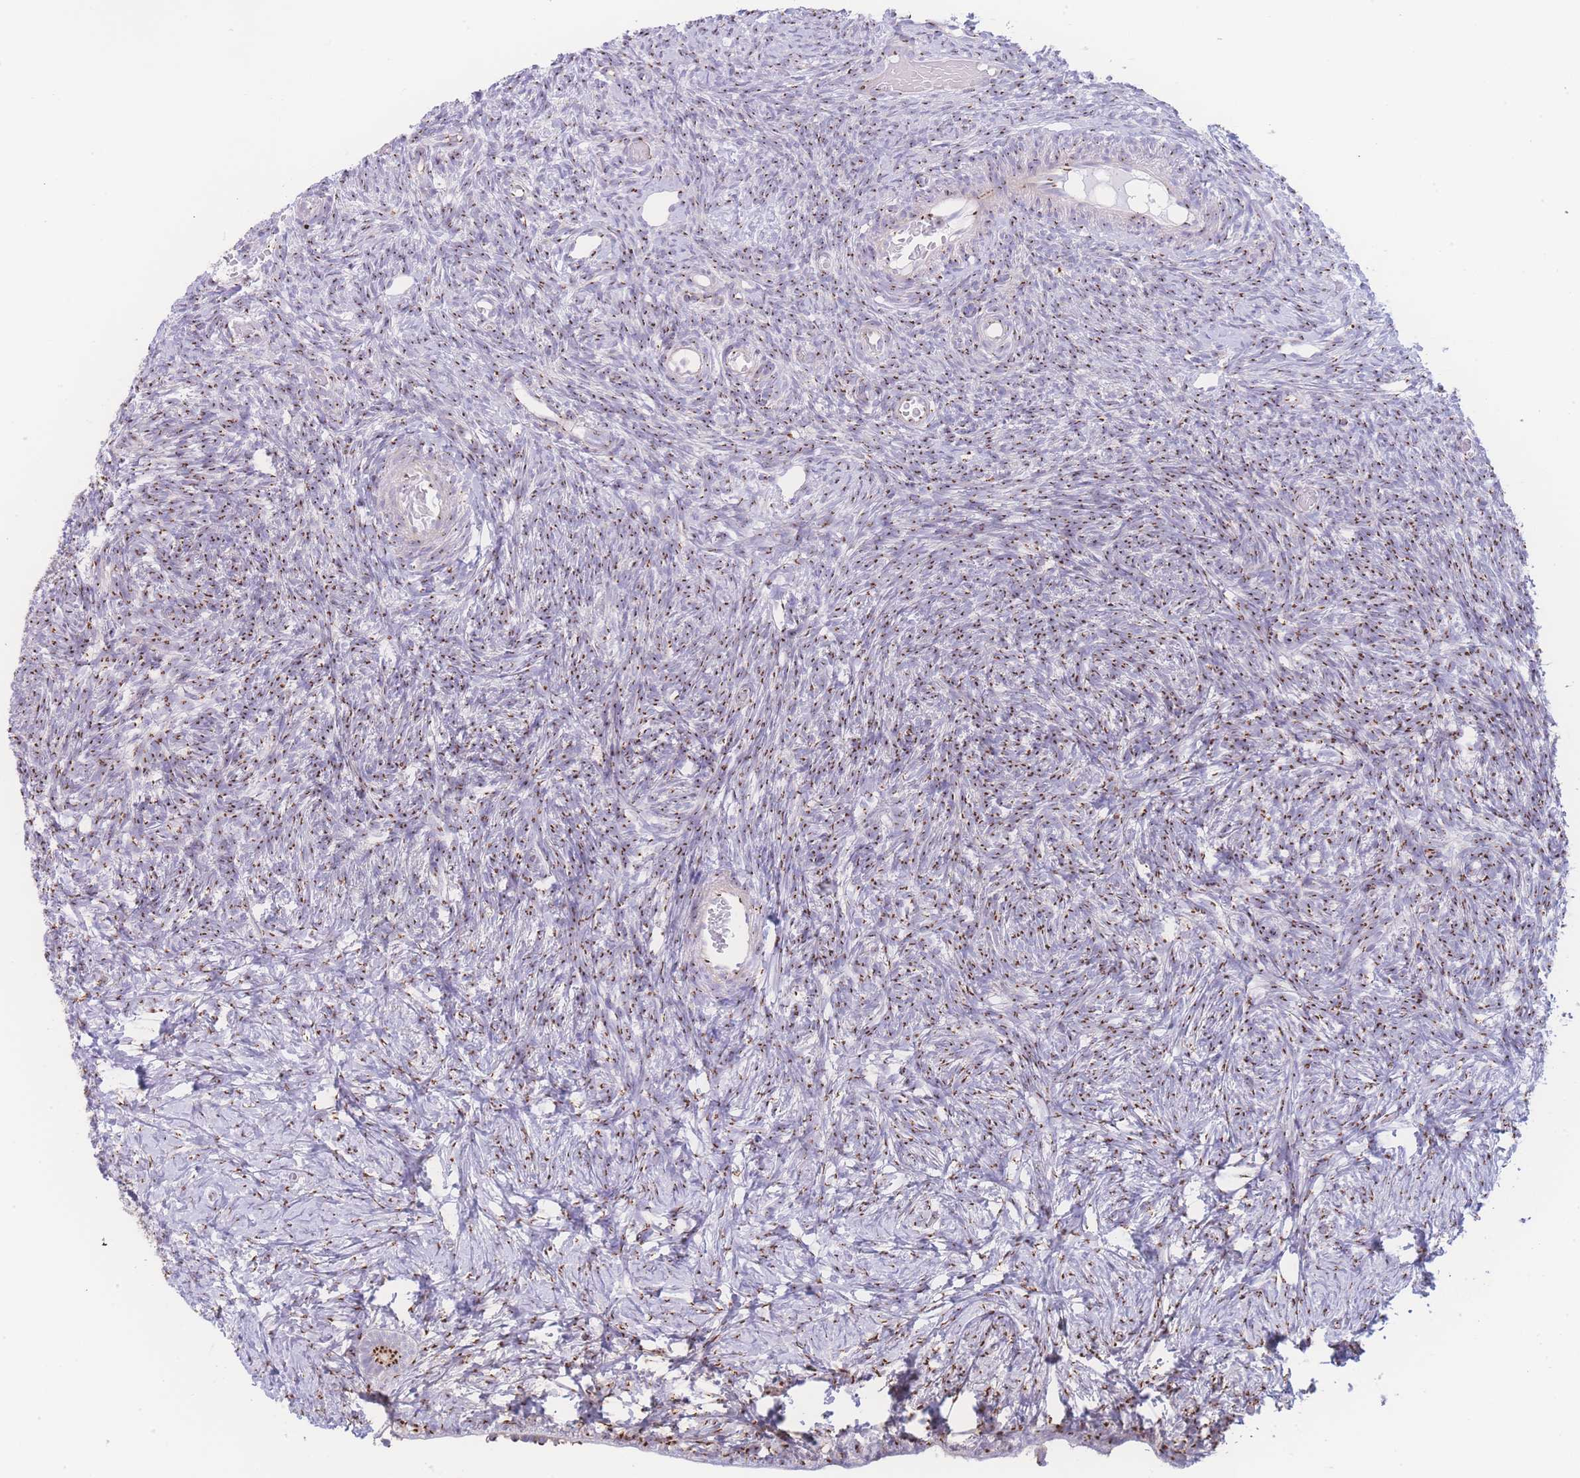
{"staining": {"intensity": "strong", "quantity": ">75%", "location": "cytoplasmic/membranous"}, "tissue": "ovary", "cell_type": "Follicle cells", "image_type": "normal", "snomed": [{"axis": "morphology", "description": "Normal tissue, NOS"}, {"axis": "topography", "description": "Ovary"}], "caption": "Immunohistochemical staining of normal ovary reveals high levels of strong cytoplasmic/membranous staining in approximately >75% of follicle cells.", "gene": "GOLM2", "patient": {"sex": "female", "age": 39}}